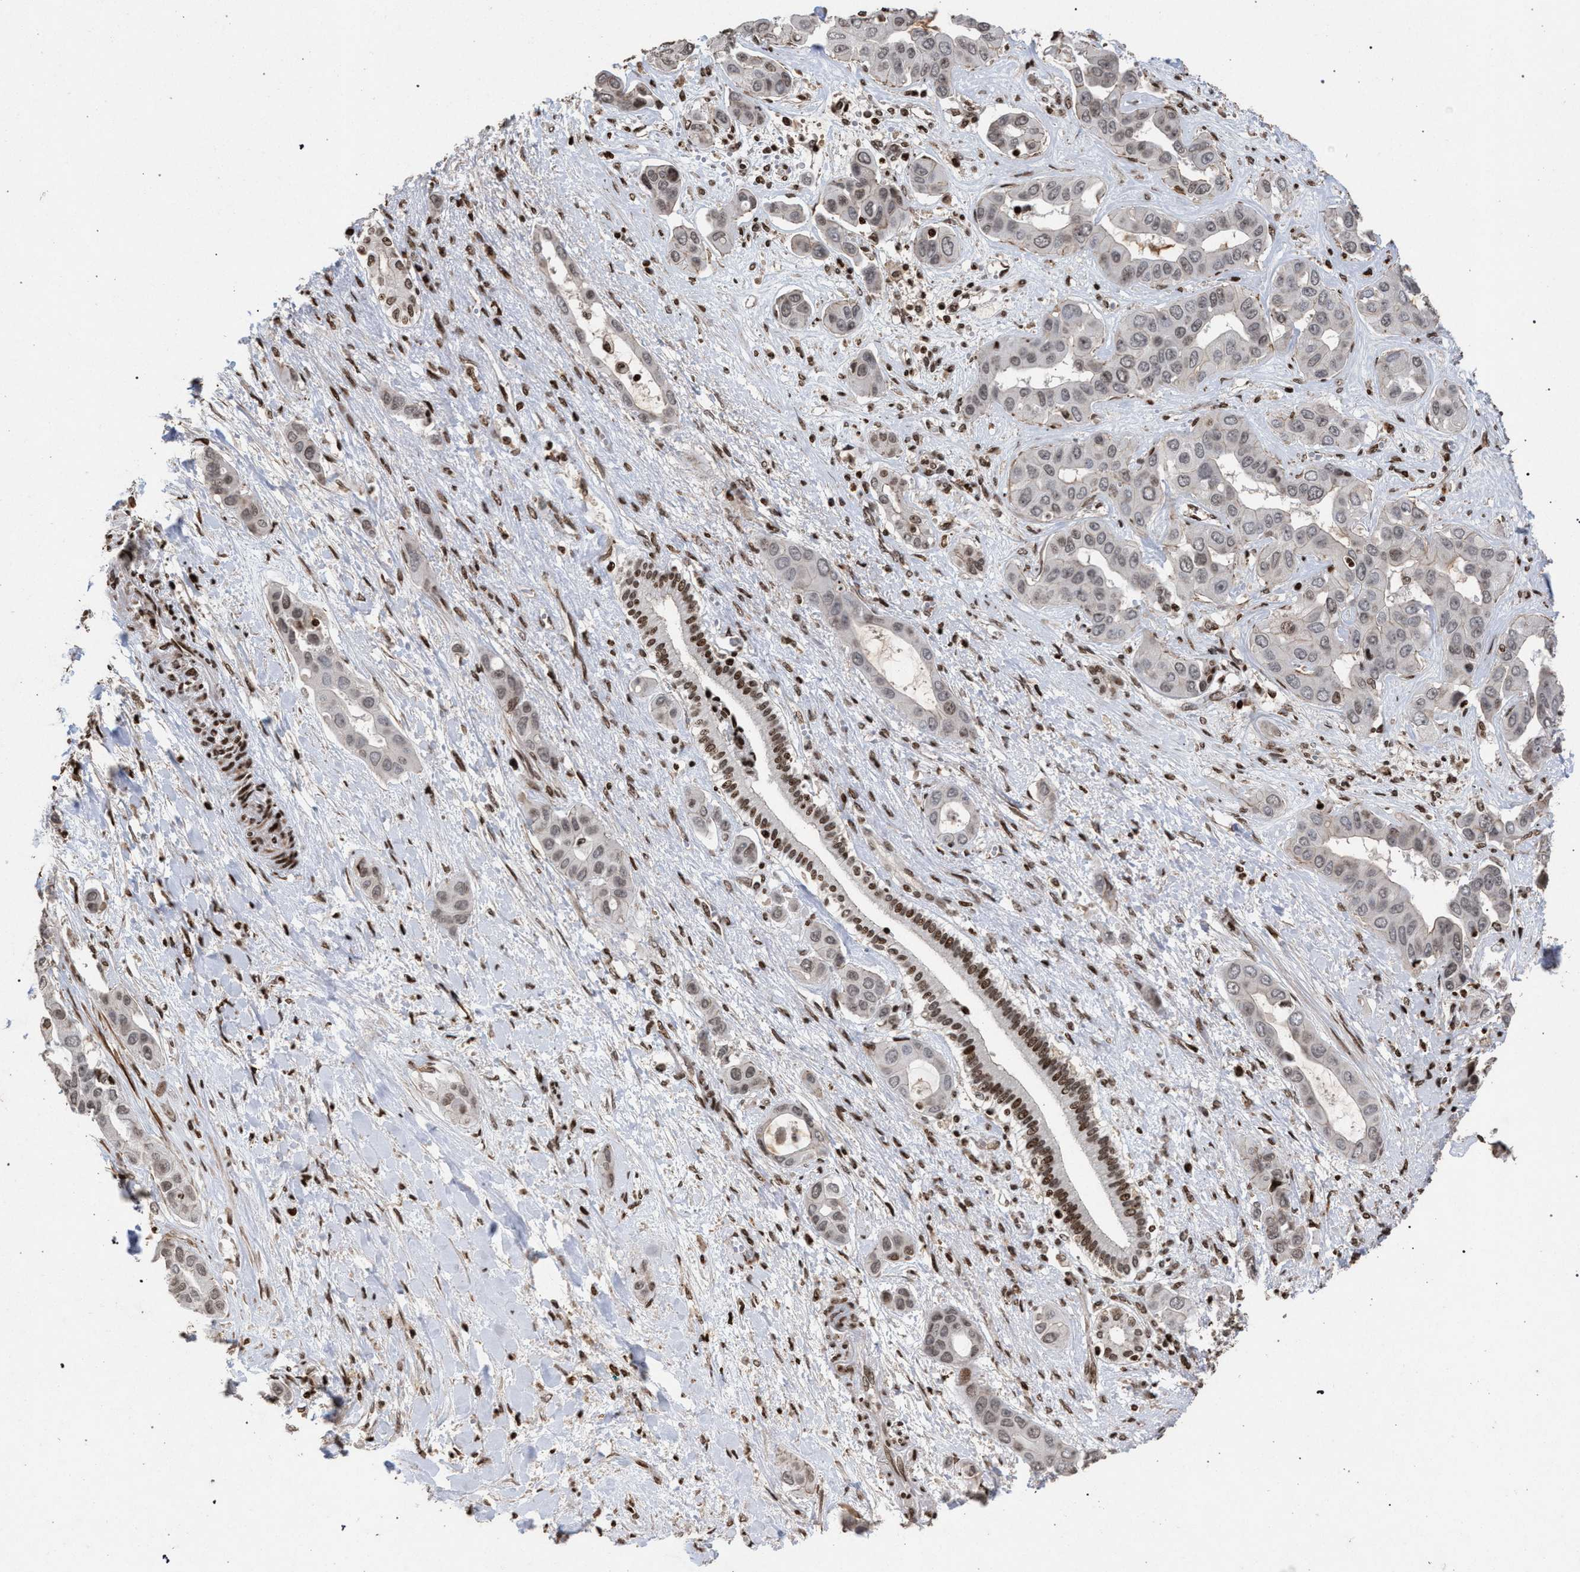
{"staining": {"intensity": "weak", "quantity": "25%-75%", "location": "nuclear"}, "tissue": "liver cancer", "cell_type": "Tumor cells", "image_type": "cancer", "snomed": [{"axis": "morphology", "description": "Cholangiocarcinoma"}, {"axis": "topography", "description": "Liver"}], "caption": "Brown immunohistochemical staining in cholangiocarcinoma (liver) shows weak nuclear staining in approximately 25%-75% of tumor cells. (brown staining indicates protein expression, while blue staining denotes nuclei).", "gene": "FOXD3", "patient": {"sex": "female", "age": 52}}